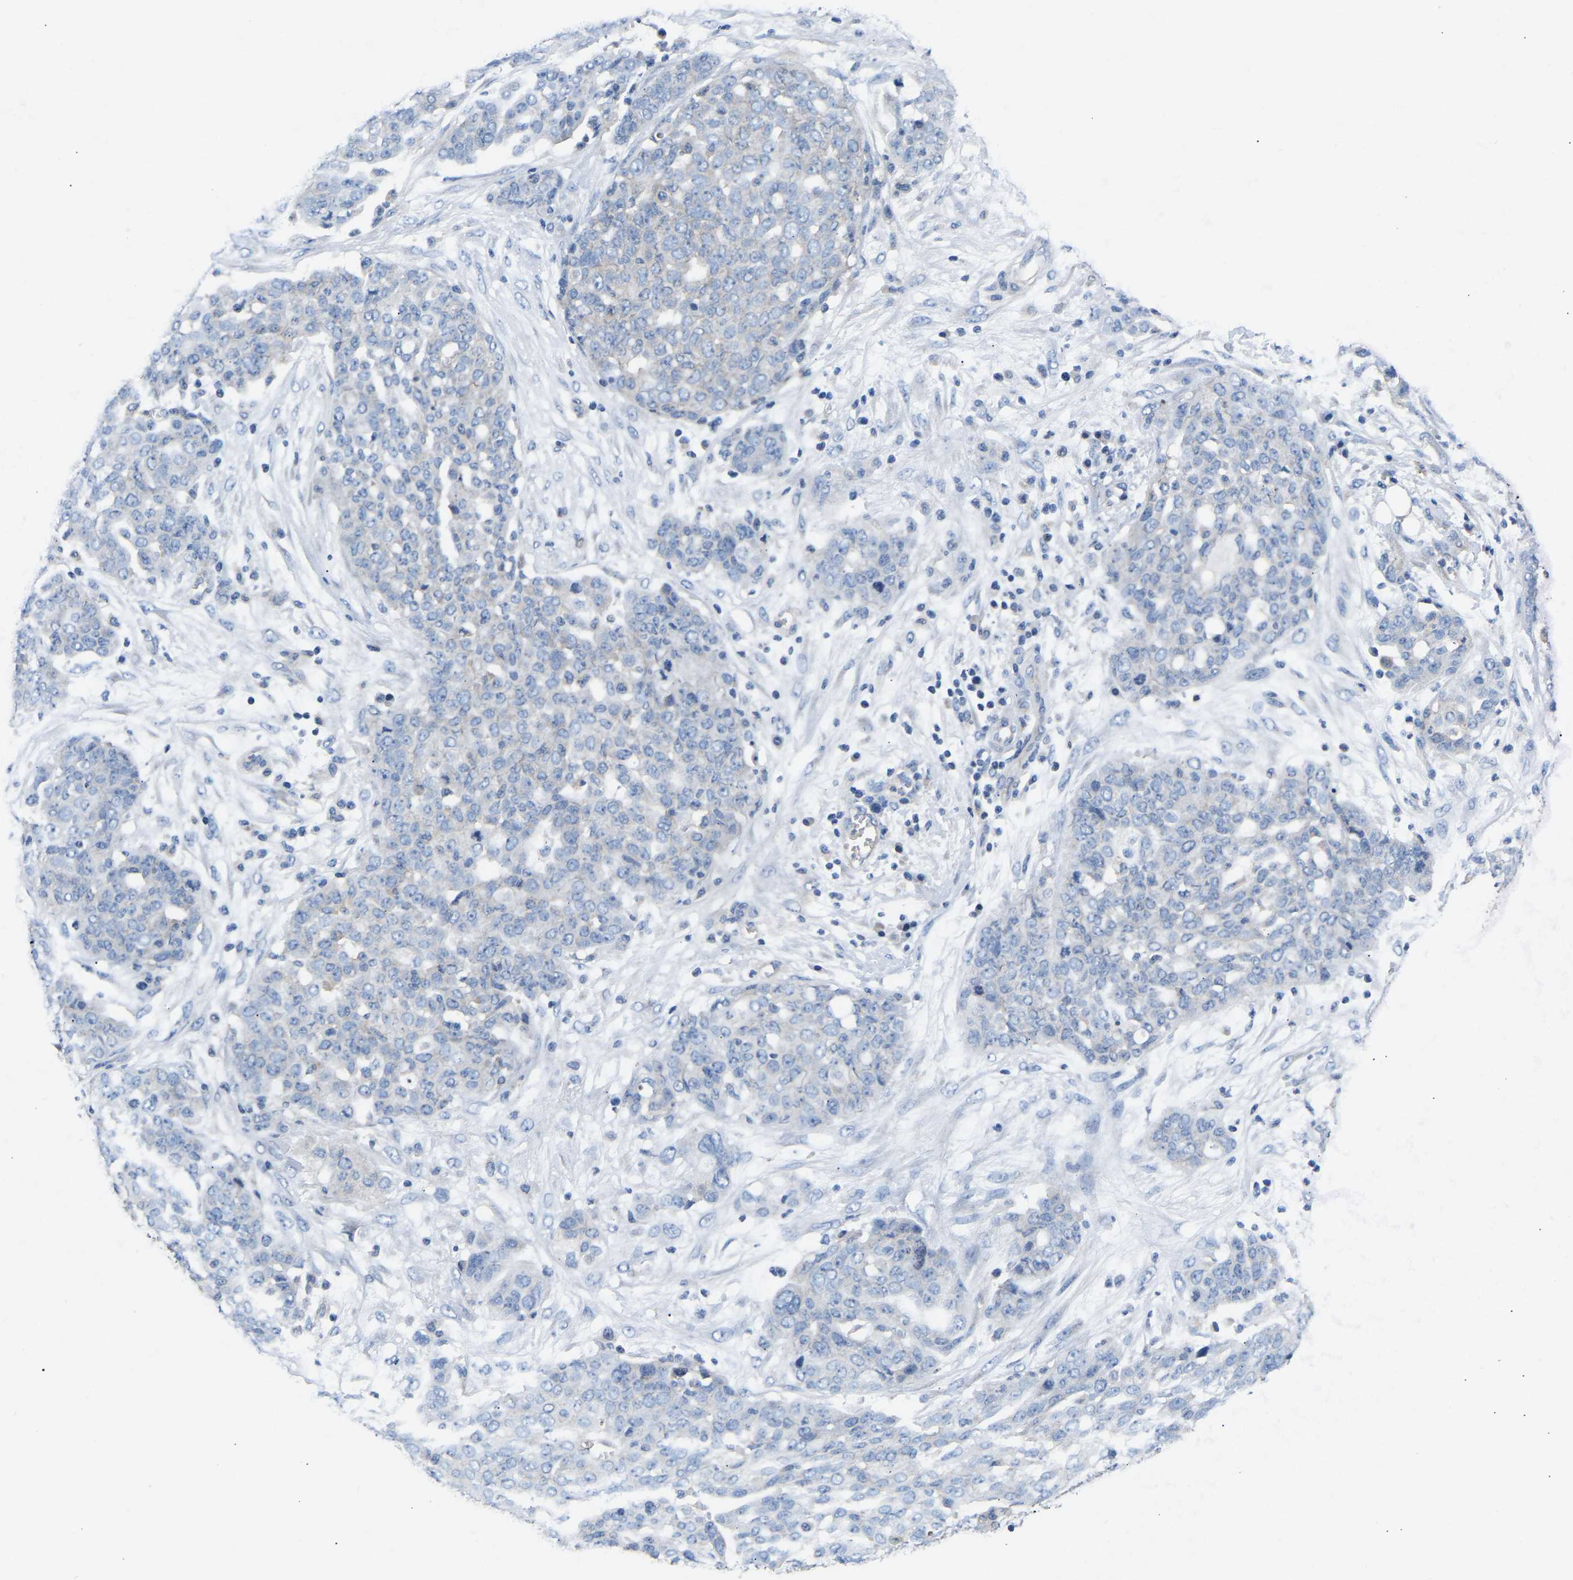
{"staining": {"intensity": "negative", "quantity": "none", "location": "none"}, "tissue": "ovarian cancer", "cell_type": "Tumor cells", "image_type": "cancer", "snomed": [{"axis": "morphology", "description": "Cystadenocarcinoma, serous, NOS"}, {"axis": "topography", "description": "Soft tissue"}, {"axis": "topography", "description": "Ovary"}], "caption": "Protein analysis of serous cystadenocarcinoma (ovarian) demonstrates no significant positivity in tumor cells. (DAB IHC visualized using brightfield microscopy, high magnification).", "gene": "AIMP2", "patient": {"sex": "female", "age": 57}}